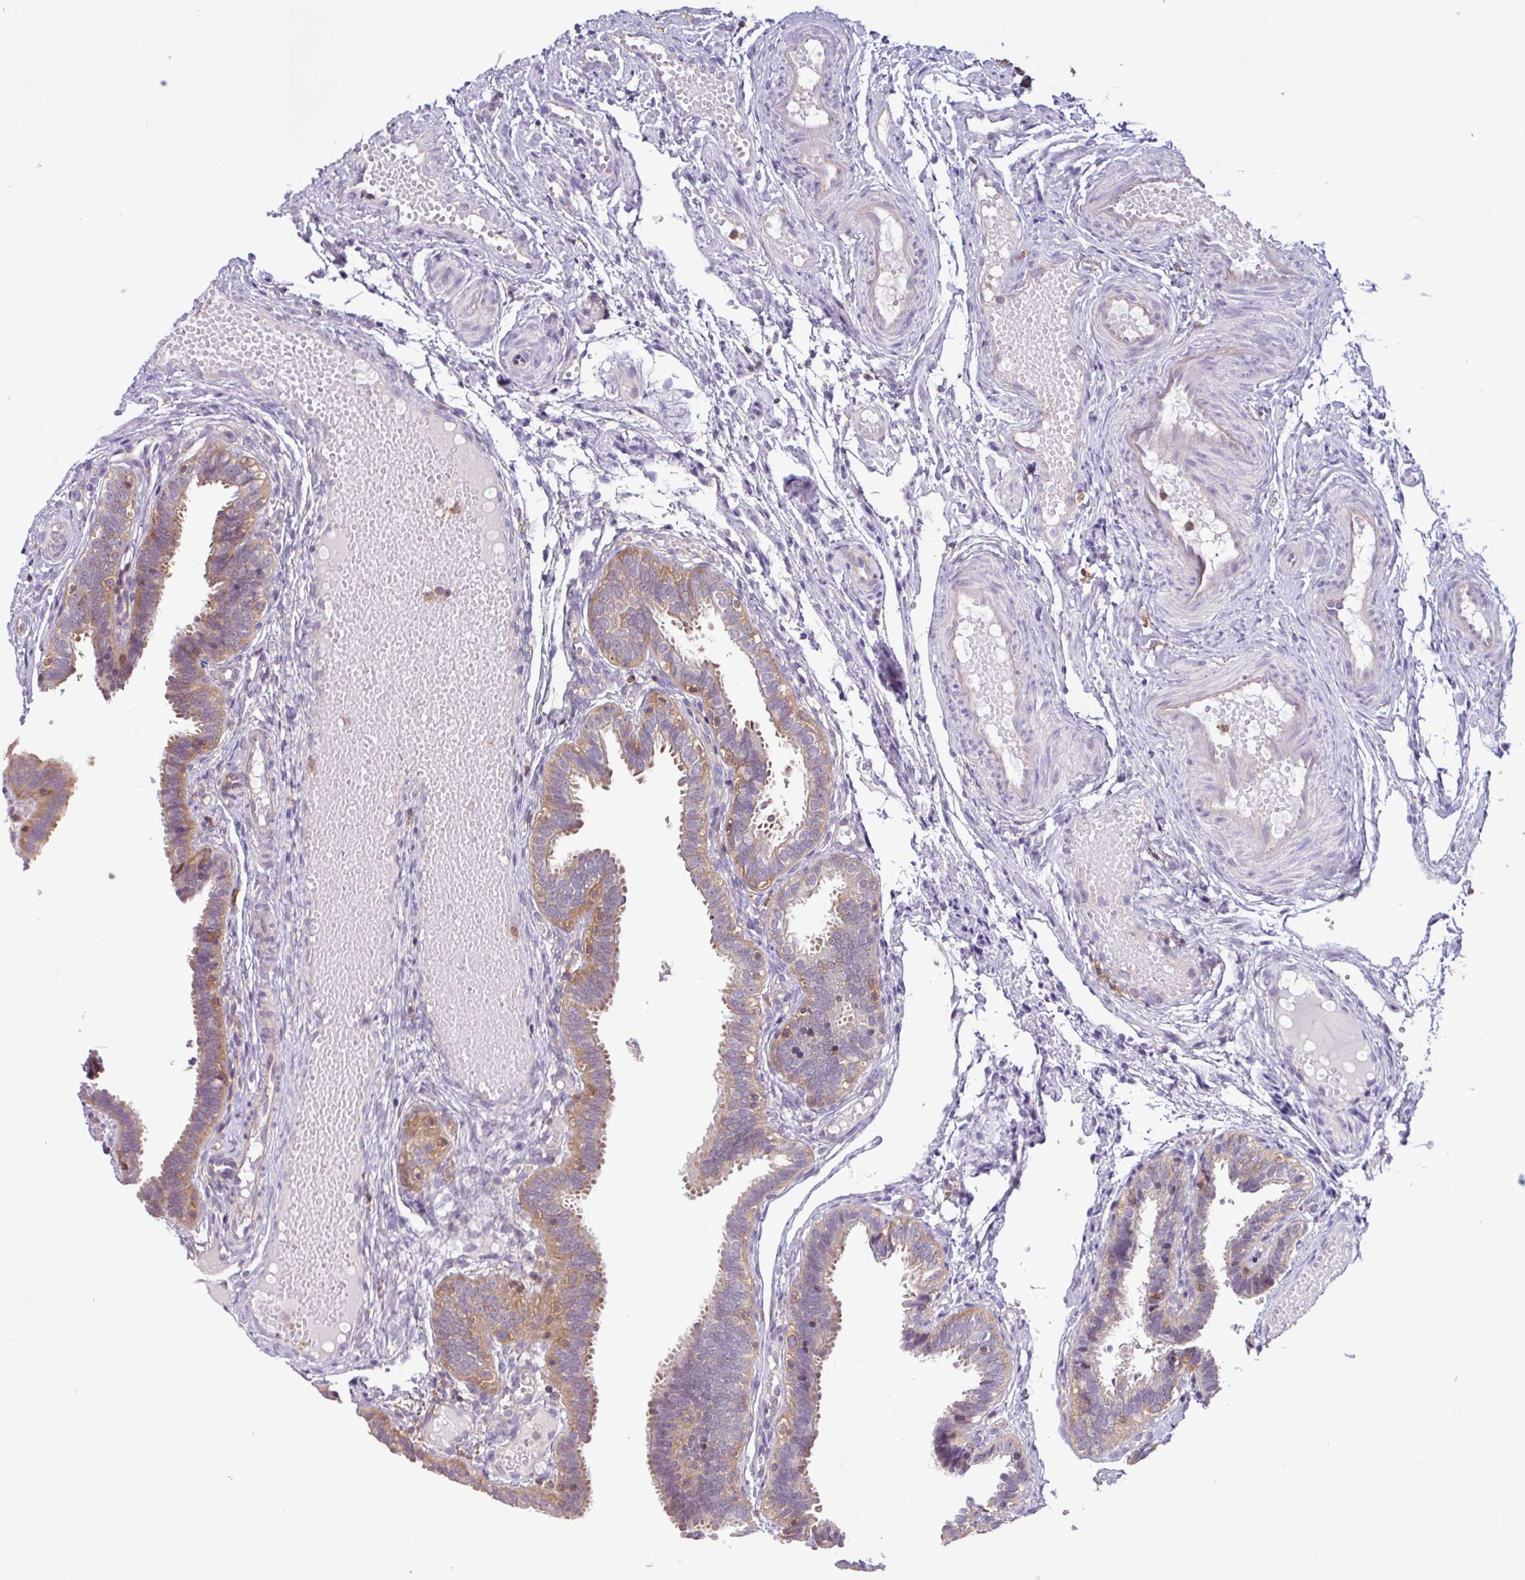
{"staining": {"intensity": "moderate", "quantity": ">75%", "location": "cytoplasmic/membranous"}, "tissue": "fallopian tube", "cell_type": "Glandular cells", "image_type": "normal", "snomed": [{"axis": "morphology", "description": "Normal tissue, NOS"}, {"axis": "topography", "description": "Fallopian tube"}], "caption": "The histopathology image shows staining of unremarkable fallopian tube, revealing moderate cytoplasmic/membranous protein expression (brown color) within glandular cells. (DAB (3,3'-diaminobenzidine) IHC, brown staining for protein, blue staining for nuclei).", "gene": "ACTR3B", "patient": {"sex": "female", "age": 37}}